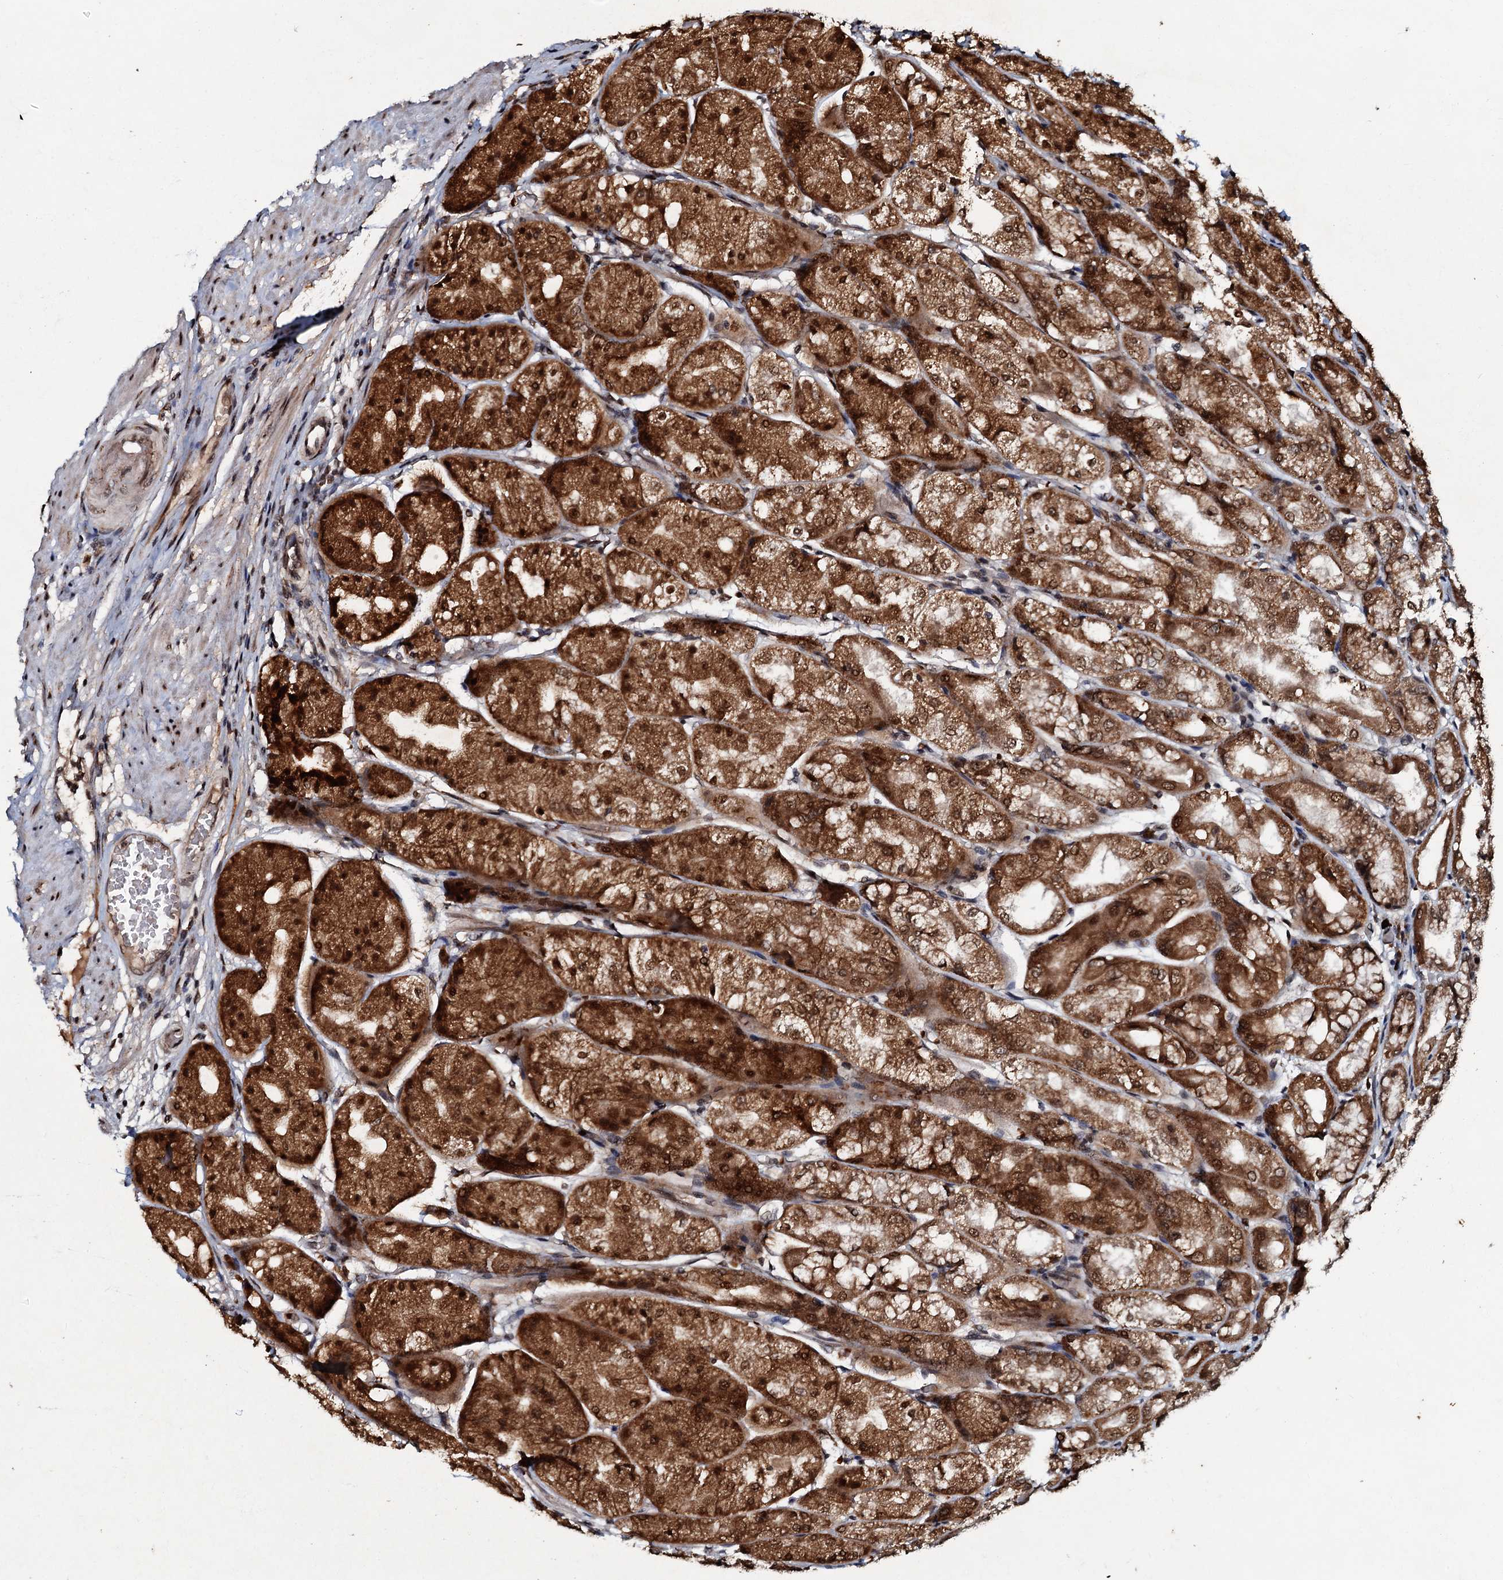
{"staining": {"intensity": "strong", "quantity": ">75%", "location": "cytoplasmic/membranous,nuclear"}, "tissue": "stomach", "cell_type": "Glandular cells", "image_type": "normal", "snomed": [{"axis": "morphology", "description": "Normal tissue, NOS"}, {"axis": "topography", "description": "Stomach, upper"}], "caption": "Stomach stained for a protein (brown) demonstrates strong cytoplasmic/membranous,nuclear positive positivity in approximately >75% of glandular cells.", "gene": "C18orf32", "patient": {"sex": "male", "age": 72}}